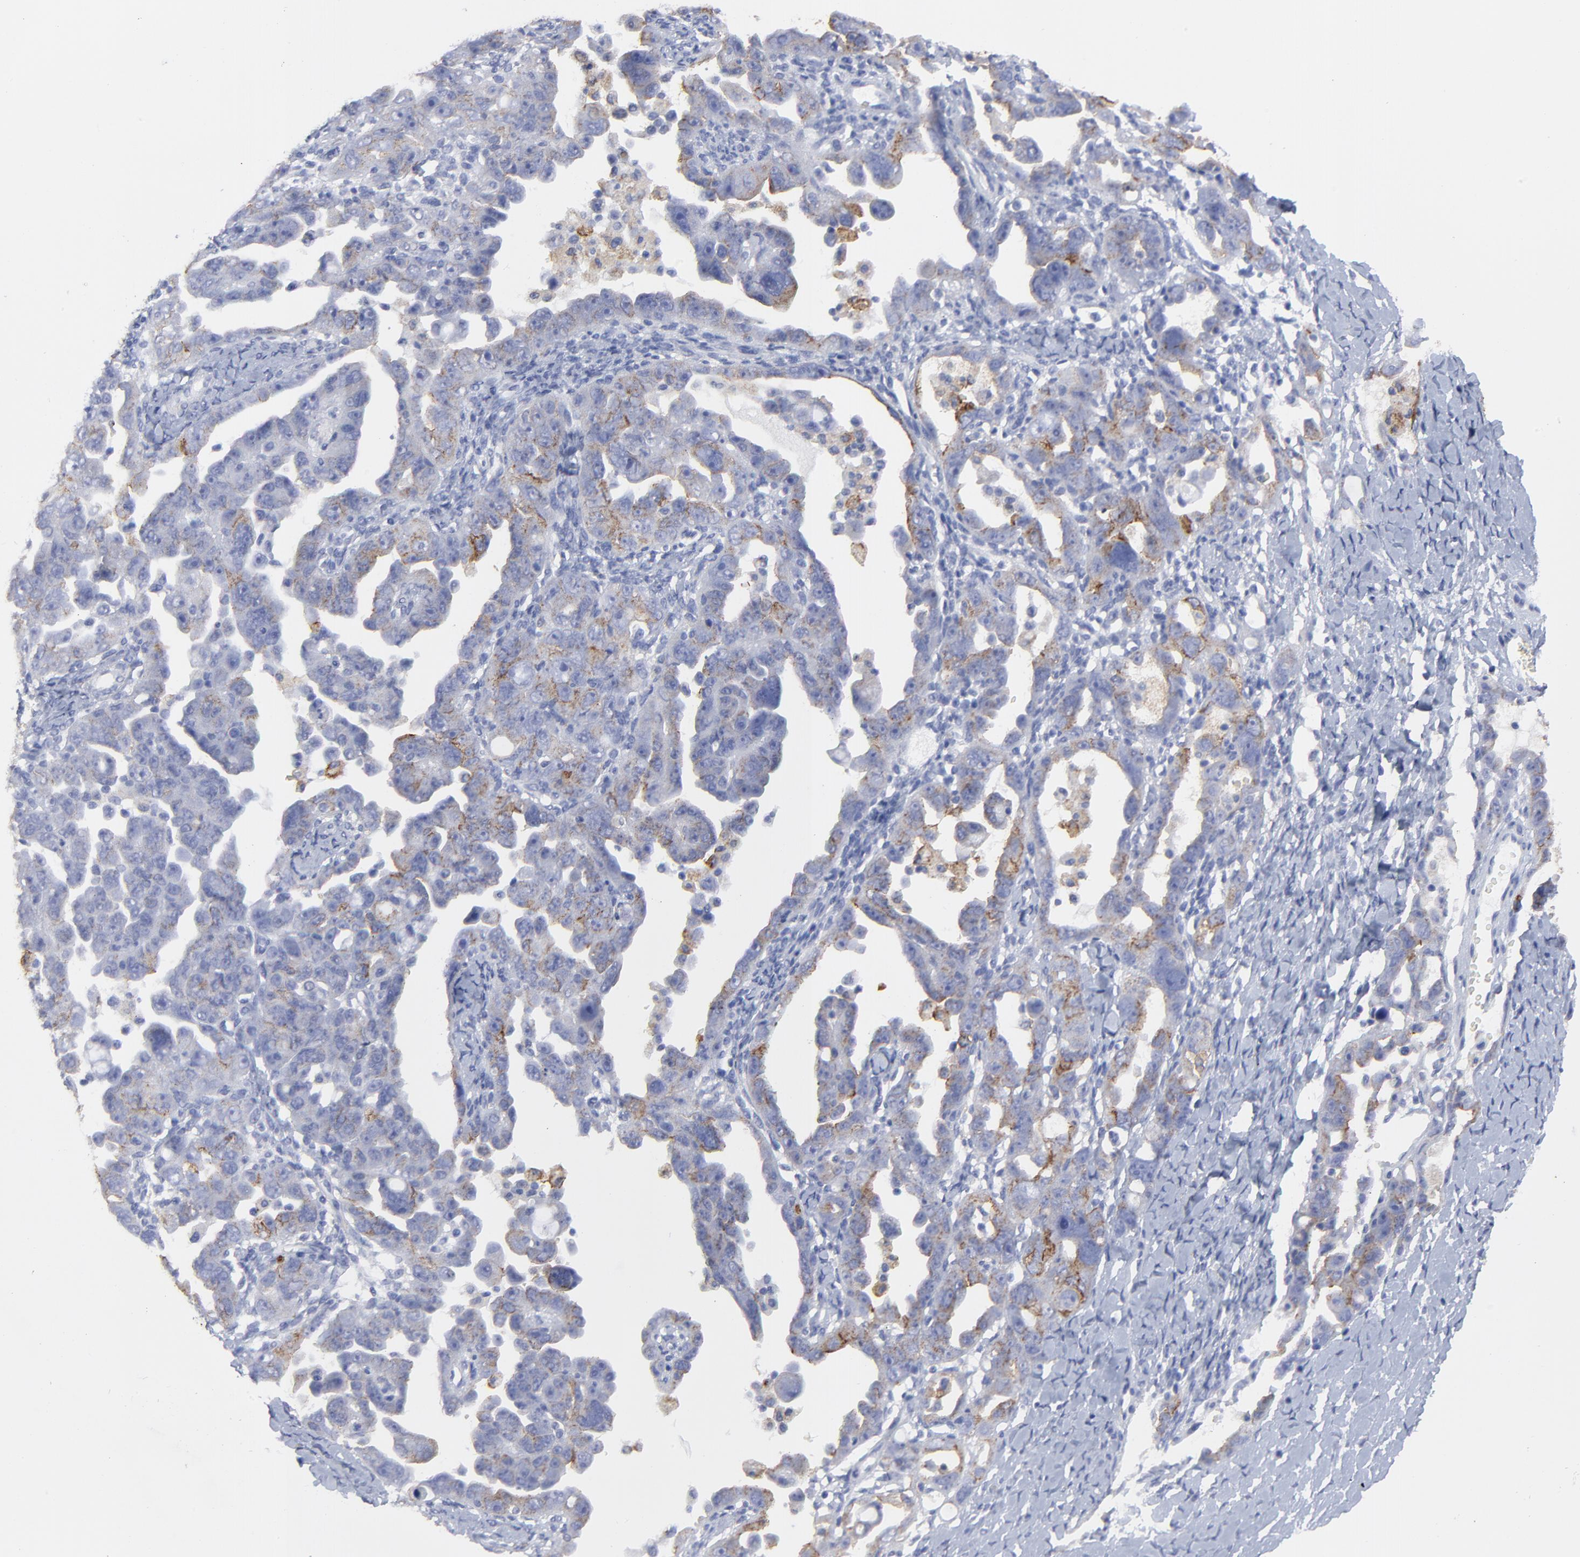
{"staining": {"intensity": "moderate", "quantity": "<25%", "location": "cytoplasmic/membranous"}, "tissue": "ovarian cancer", "cell_type": "Tumor cells", "image_type": "cancer", "snomed": [{"axis": "morphology", "description": "Cystadenocarcinoma, serous, NOS"}, {"axis": "topography", "description": "Ovary"}], "caption": "The immunohistochemical stain labels moderate cytoplasmic/membranous staining in tumor cells of serous cystadenocarcinoma (ovarian) tissue. (Stains: DAB in brown, nuclei in blue, Microscopy: brightfield microscopy at high magnification).", "gene": "CNTN3", "patient": {"sex": "female", "age": 66}}